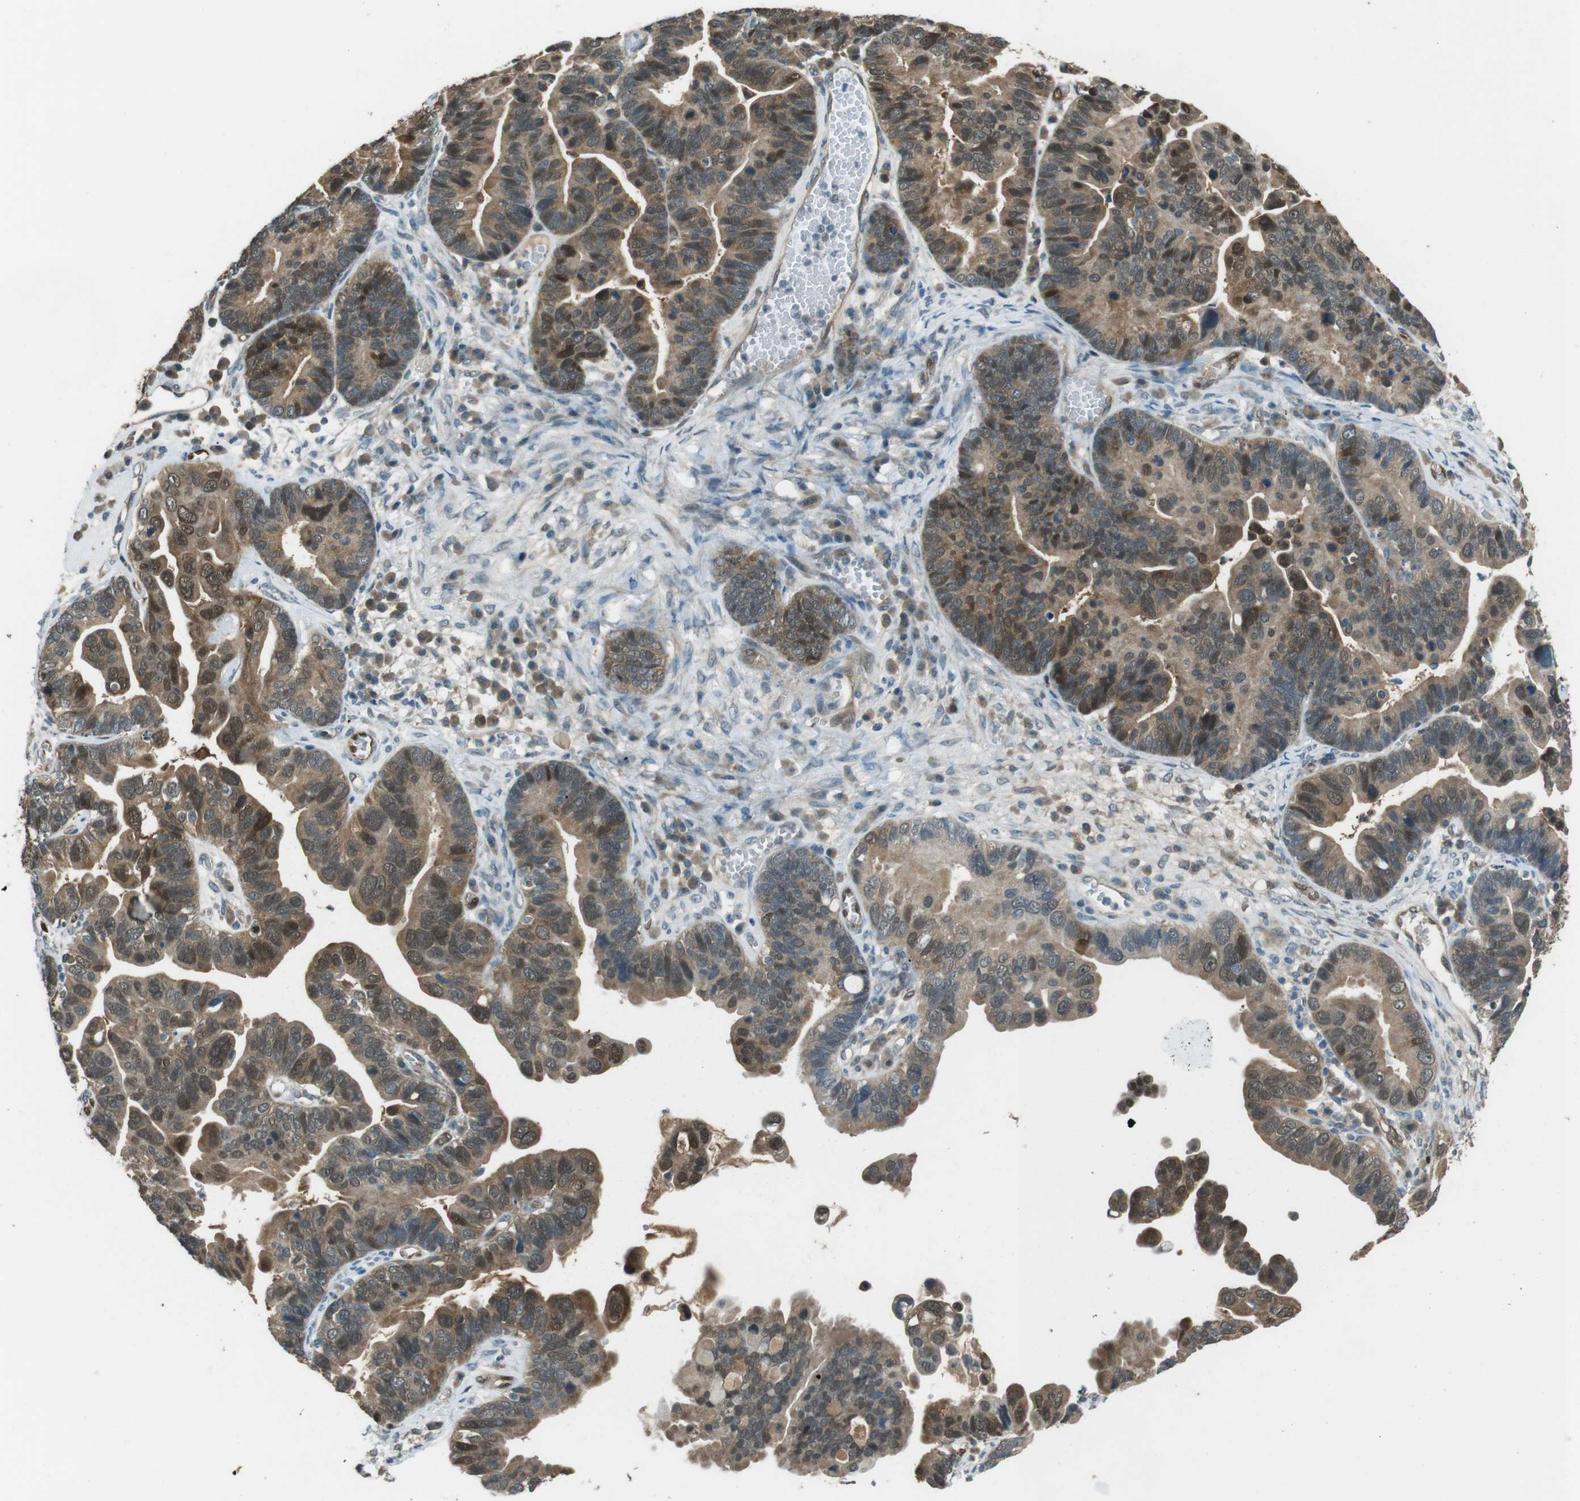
{"staining": {"intensity": "moderate", "quantity": "25%-75%", "location": "cytoplasmic/membranous,nuclear"}, "tissue": "ovarian cancer", "cell_type": "Tumor cells", "image_type": "cancer", "snomed": [{"axis": "morphology", "description": "Cystadenocarcinoma, serous, NOS"}, {"axis": "topography", "description": "Ovary"}], "caption": "Serous cystadenocarcinoma (ovarian) stained with DAB immunohistochemistry displays medium levels of moderate cytoplasmic/membranous and nuclear expression in approximately 25%-75% of tumor cells.", "gene": "MFAP3", "patient": {"sex": "female", "age": 56}}